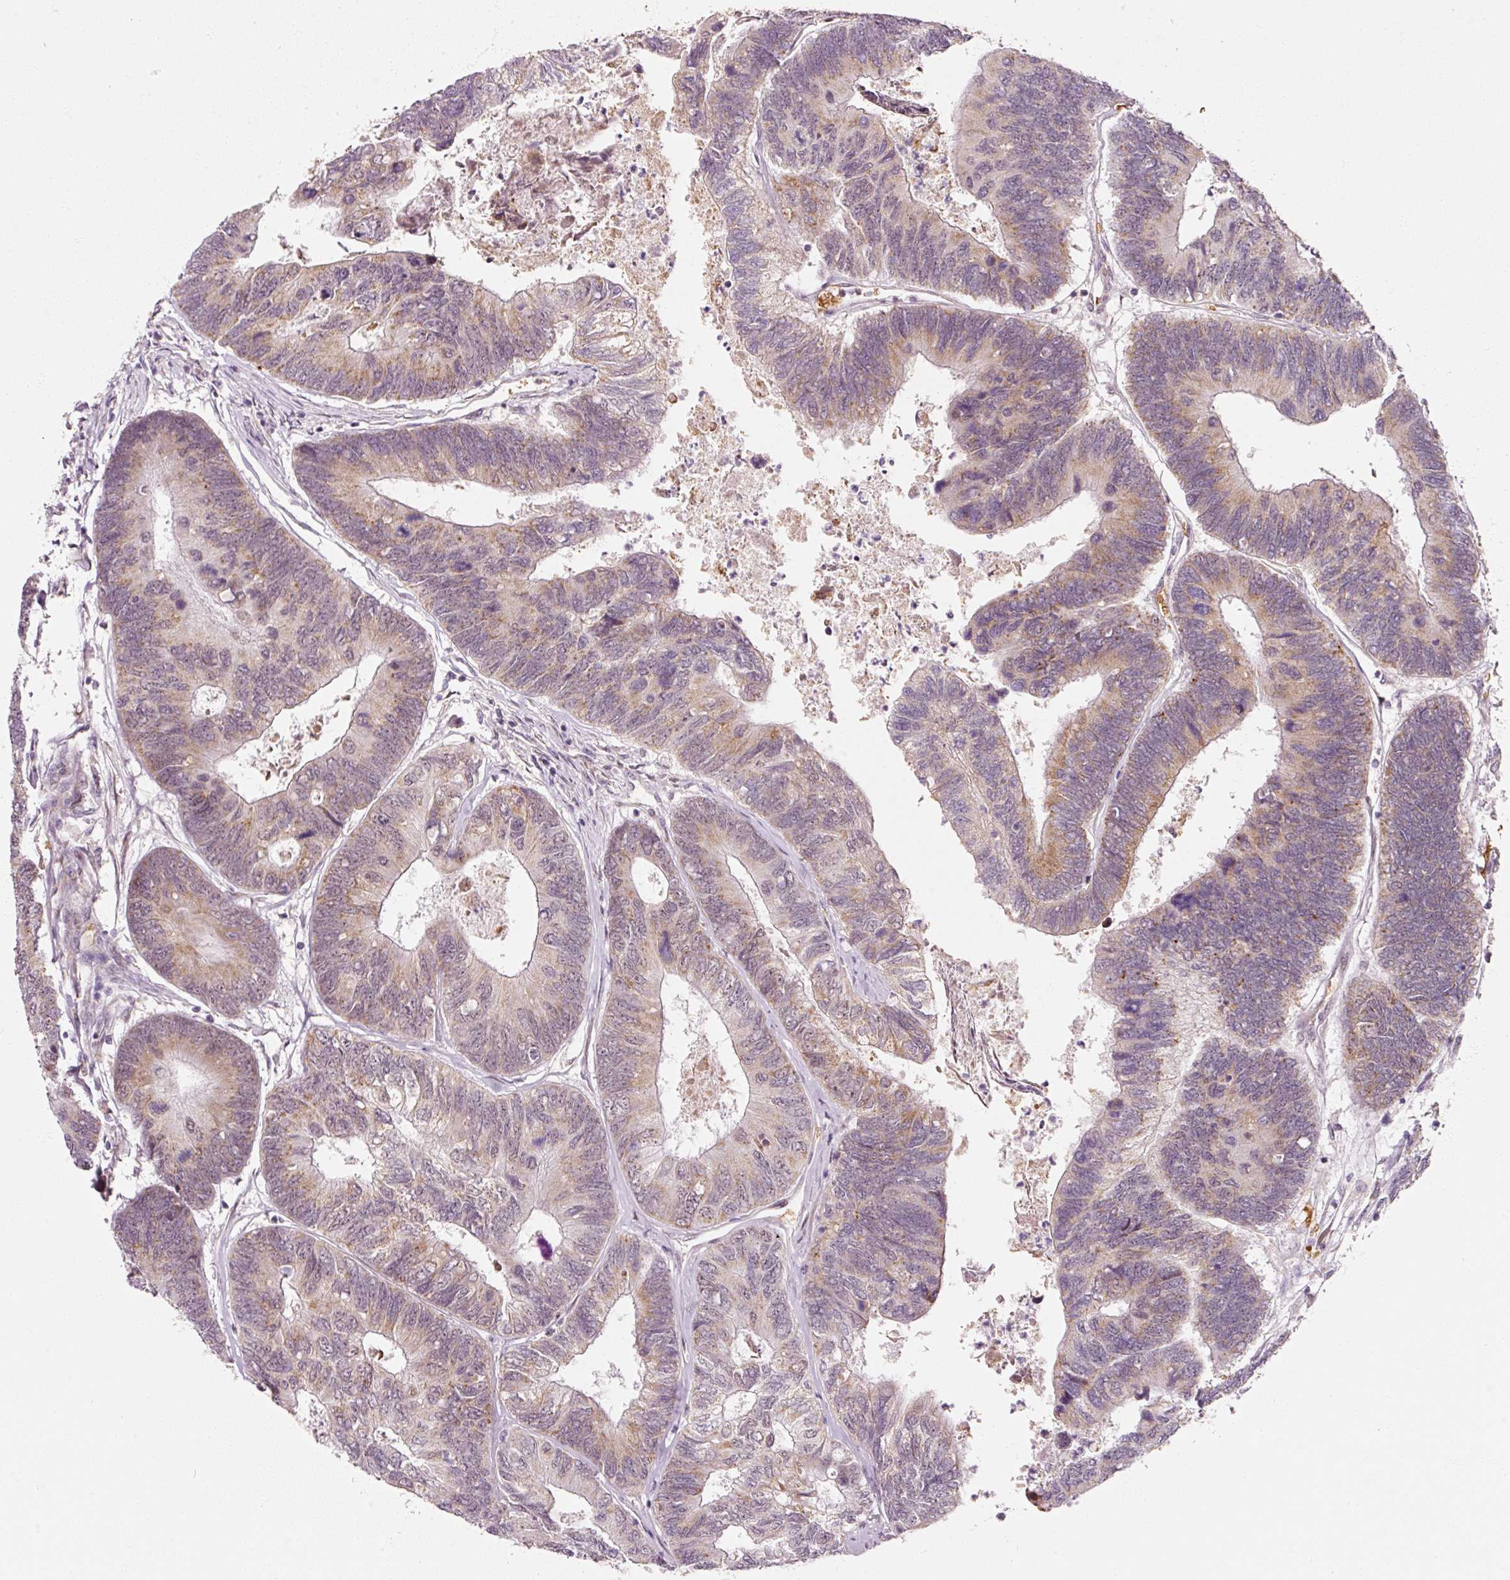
{"staining": {"intensity": "moderate", "quantity": "25%-75%", "location": "cytoplasmic/membranous,nuclear"}, "tissue": "colorectal cancer", "cell_type": "Tumor cells", "image_type": "cancer", "snomed": [{"axis": "morphology", "description": "Adenocarcinoma, NOS"}, {"axis": "topography", "description": "Colon"}], "caption": "Immunohistochemistry (IHC) histopathology image of neoplastic tissue: colorectal cancer stained using immunohistochemistry demonstrates medium levels of moderate protein expression localized specifically in the cytoplasmic/membranous and nuclear of tumor cells, appearing as a cytoplasmic/membranous and nuclear brown color.", "gene": "ZNF460", "patient": {"sex": "female", "age": 67}}